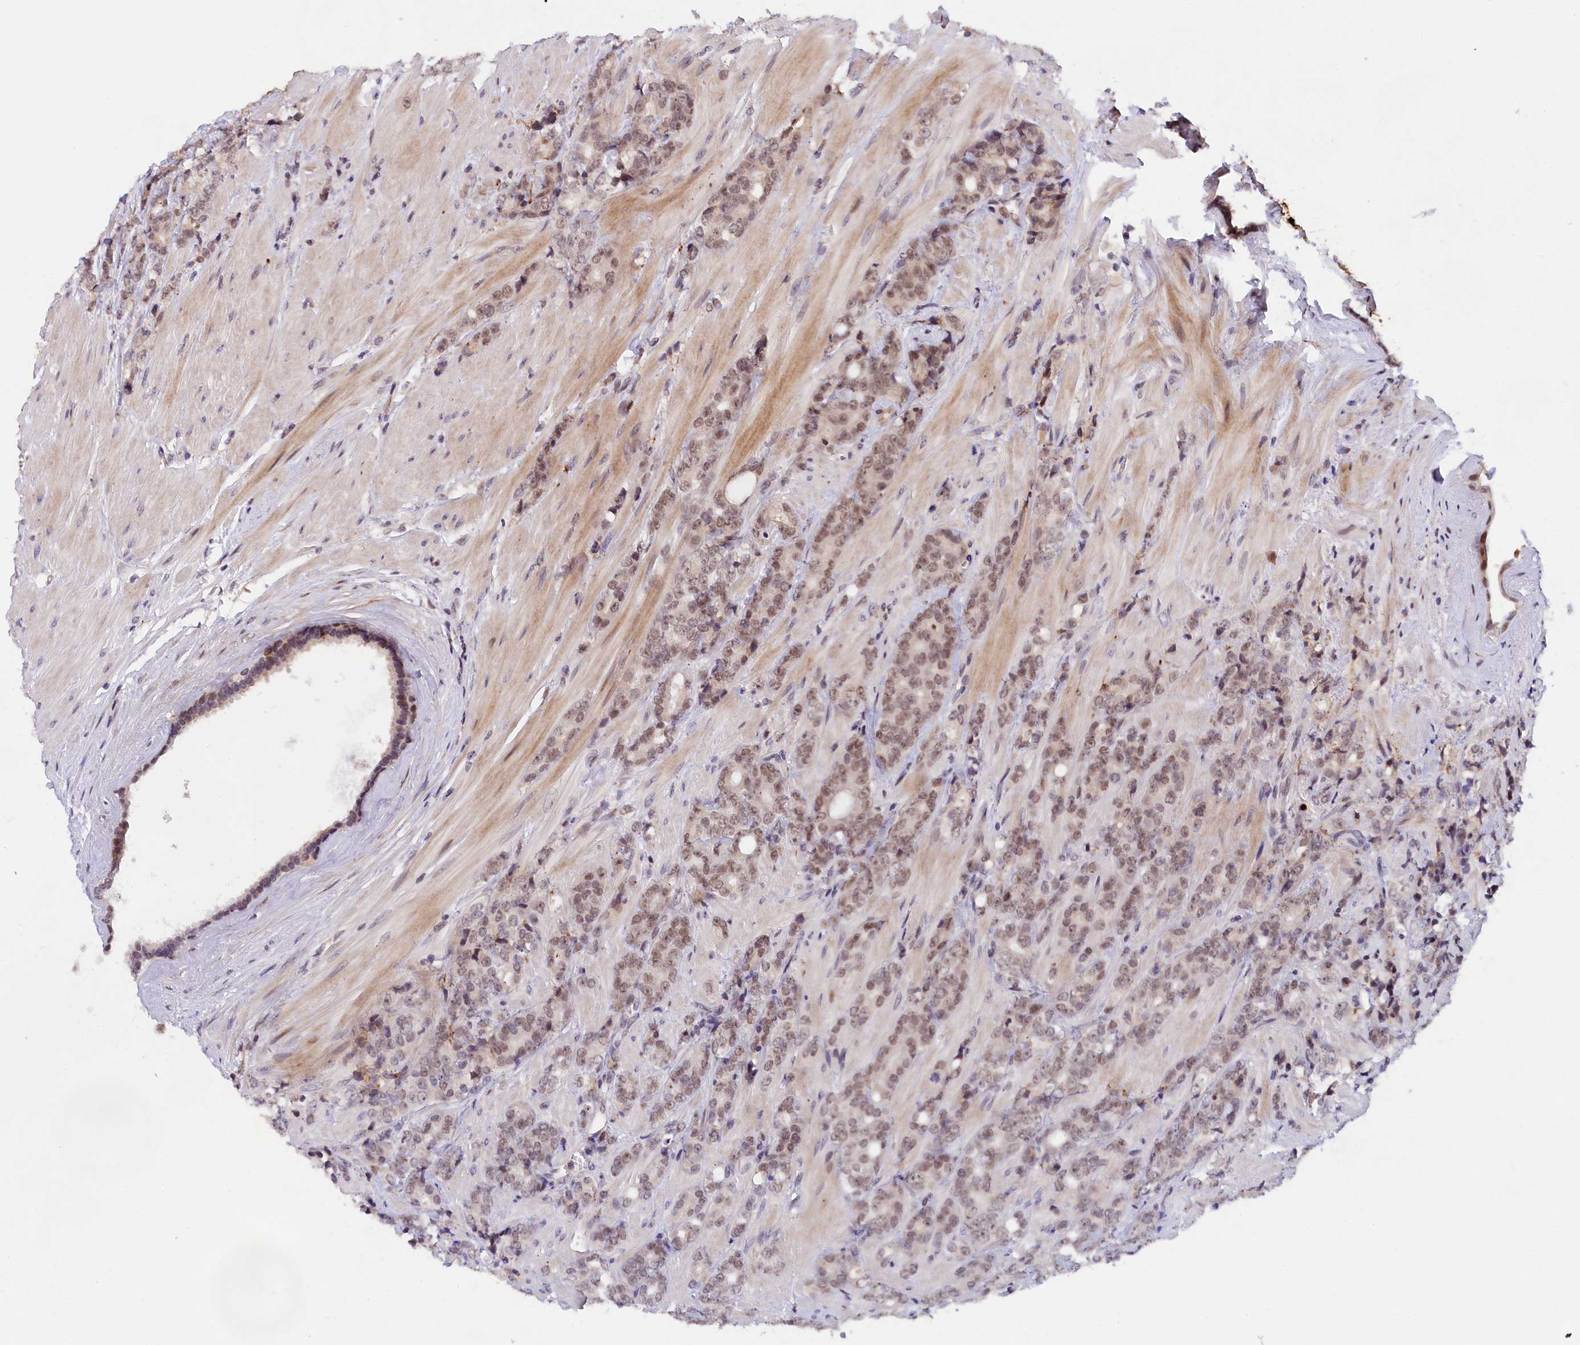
{"staining": {"intensity": "weak", "quantity": "25%-75%", "location": "nuclear"}, "tissue": "prostate cancer", "cell_type": "Tumor cells", "image_type": "cancer", "snomed": [{"axis": "morphology", "description": "Adenocarcinoma, High grade"}, {"axis": "topography", "description": "Prostate"}], "caption": "High-grade adenocarcinoma (prostate) stained for a protein (brown) reveals weak nuclear positive expression in approximately 25%-75% of tumor cells.", "gene": "FBXO45", "patient": {"sex": "male", "age": 62}}